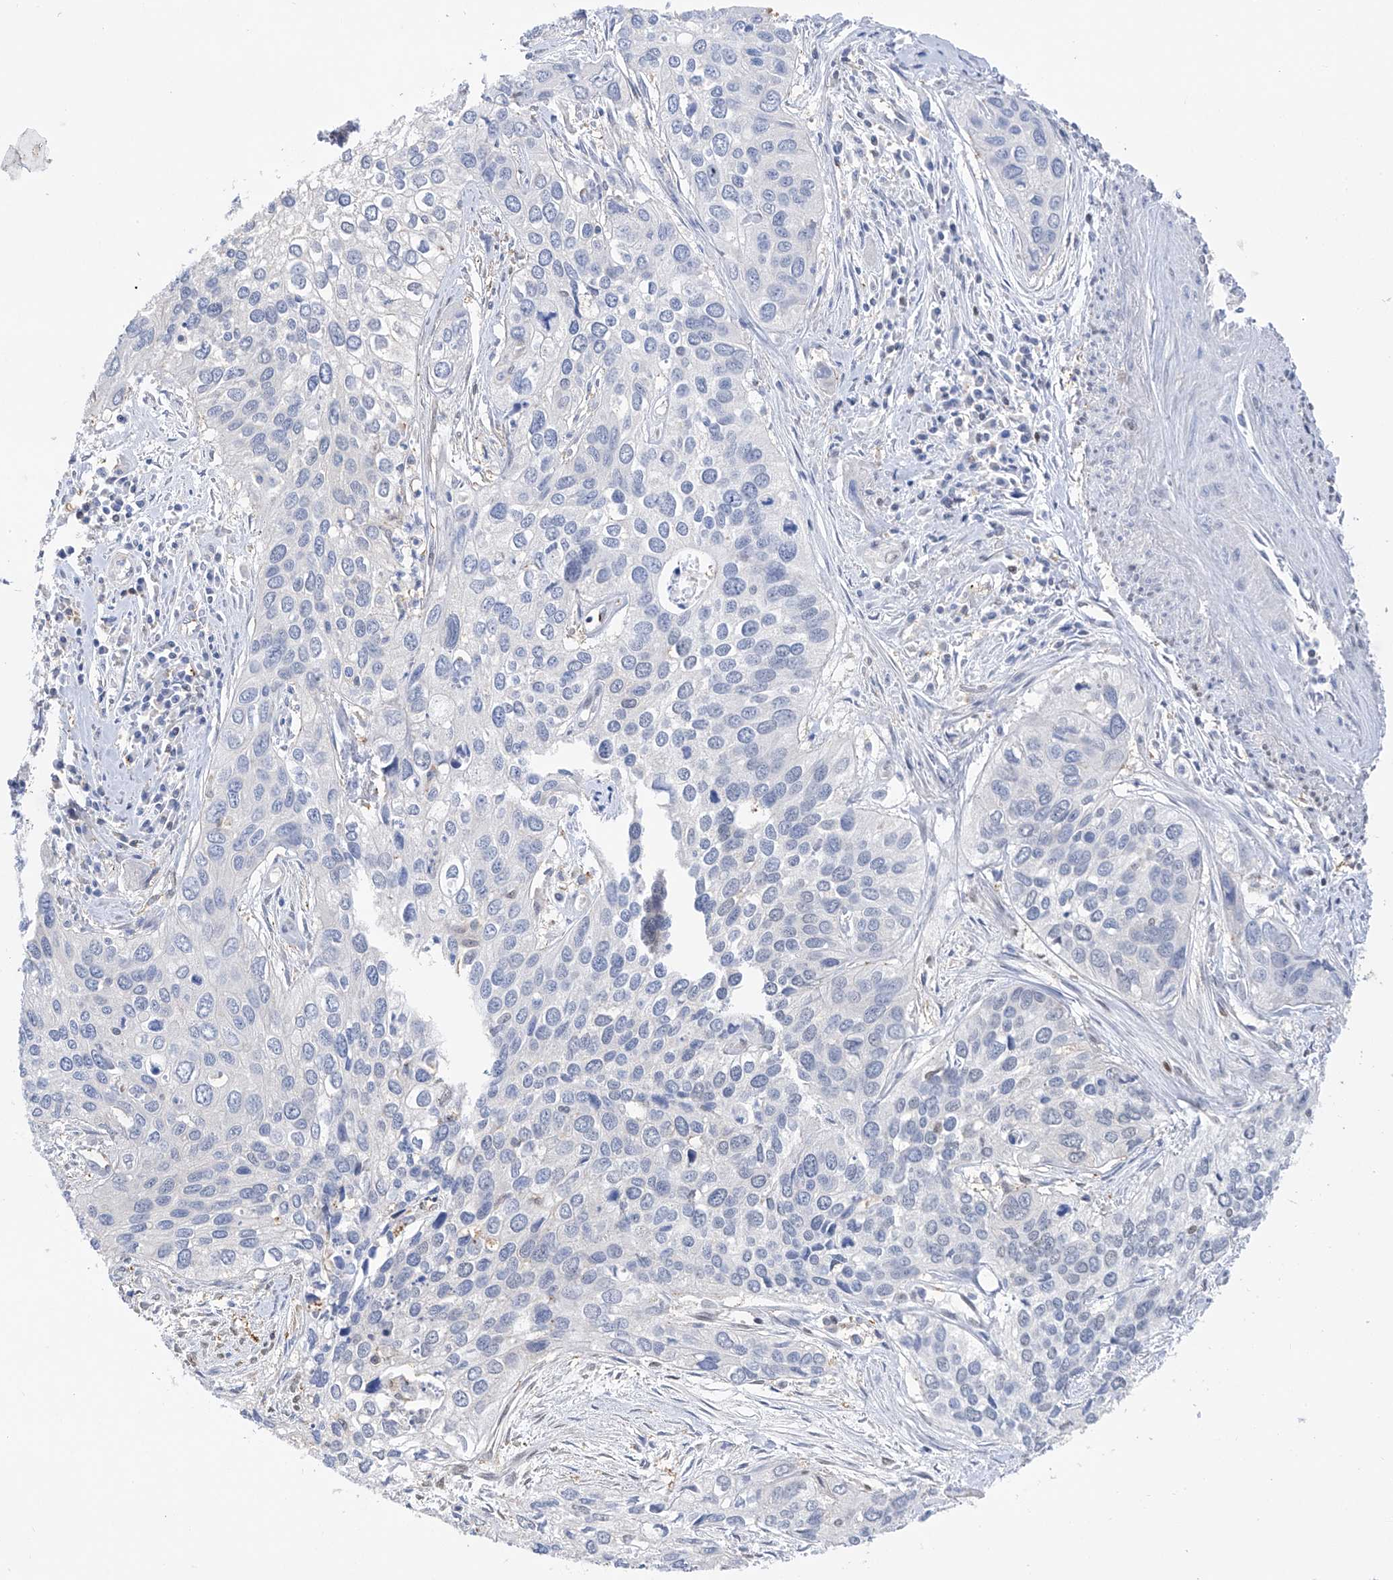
{"staining": {"intensity": "negative", "quantity": "none", "location": "none"}, "tissue": "cervical cancer", "cell_type": "Tumor cells", "image_type": "cancer", "snomed": [{"axis": "morphology", "description": "Squamous cell carcinoma, NOS"}, {"axis": "topography", "description": "Cervix"}], "caption": "The histopathology image reveals no staining of tumor cells in squamous cell carcinoma (cervical).", "gene": "PMM1", "patient": {"sex": "female", "age": 55}}